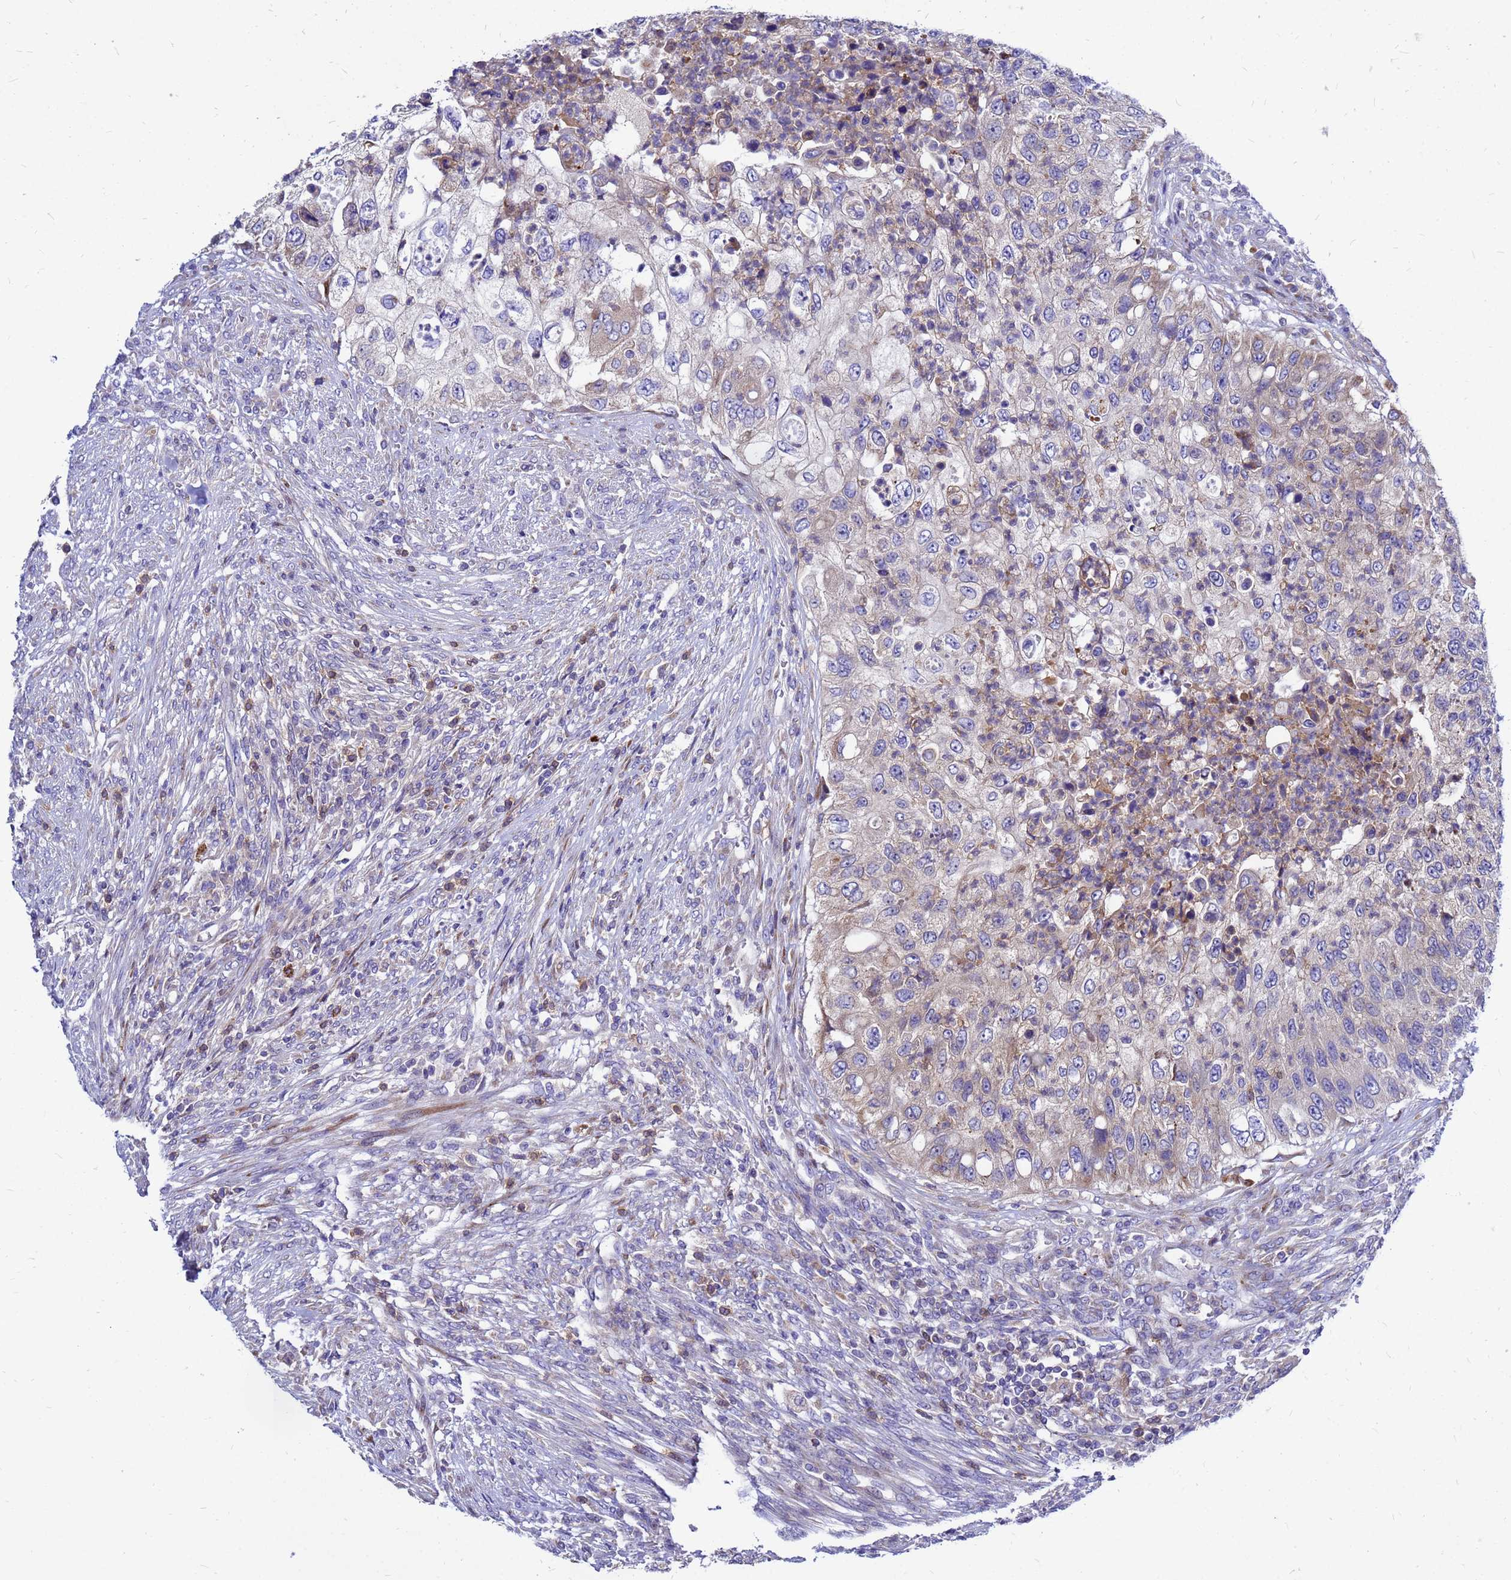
{"staining": {"intensity": "weak", "quantity": "<25%", "location": "cytoplasmic/membranous"}, "tissue": "urothelial cancer", "cell_type": "Tumor cells", "image_type": "cancer", "snomed": [{"axis": "morphology", "description": "Urothelial carcinoma, High grade"}, {"axis": "topography", "description": "Urinary bladder"}], "caption": "Tumor cells are negative for brown protein staining in urothelial carcinoma (high-grade).", "gene": "FHIP1A", "patient": {"sex": "female", "age": 60}}